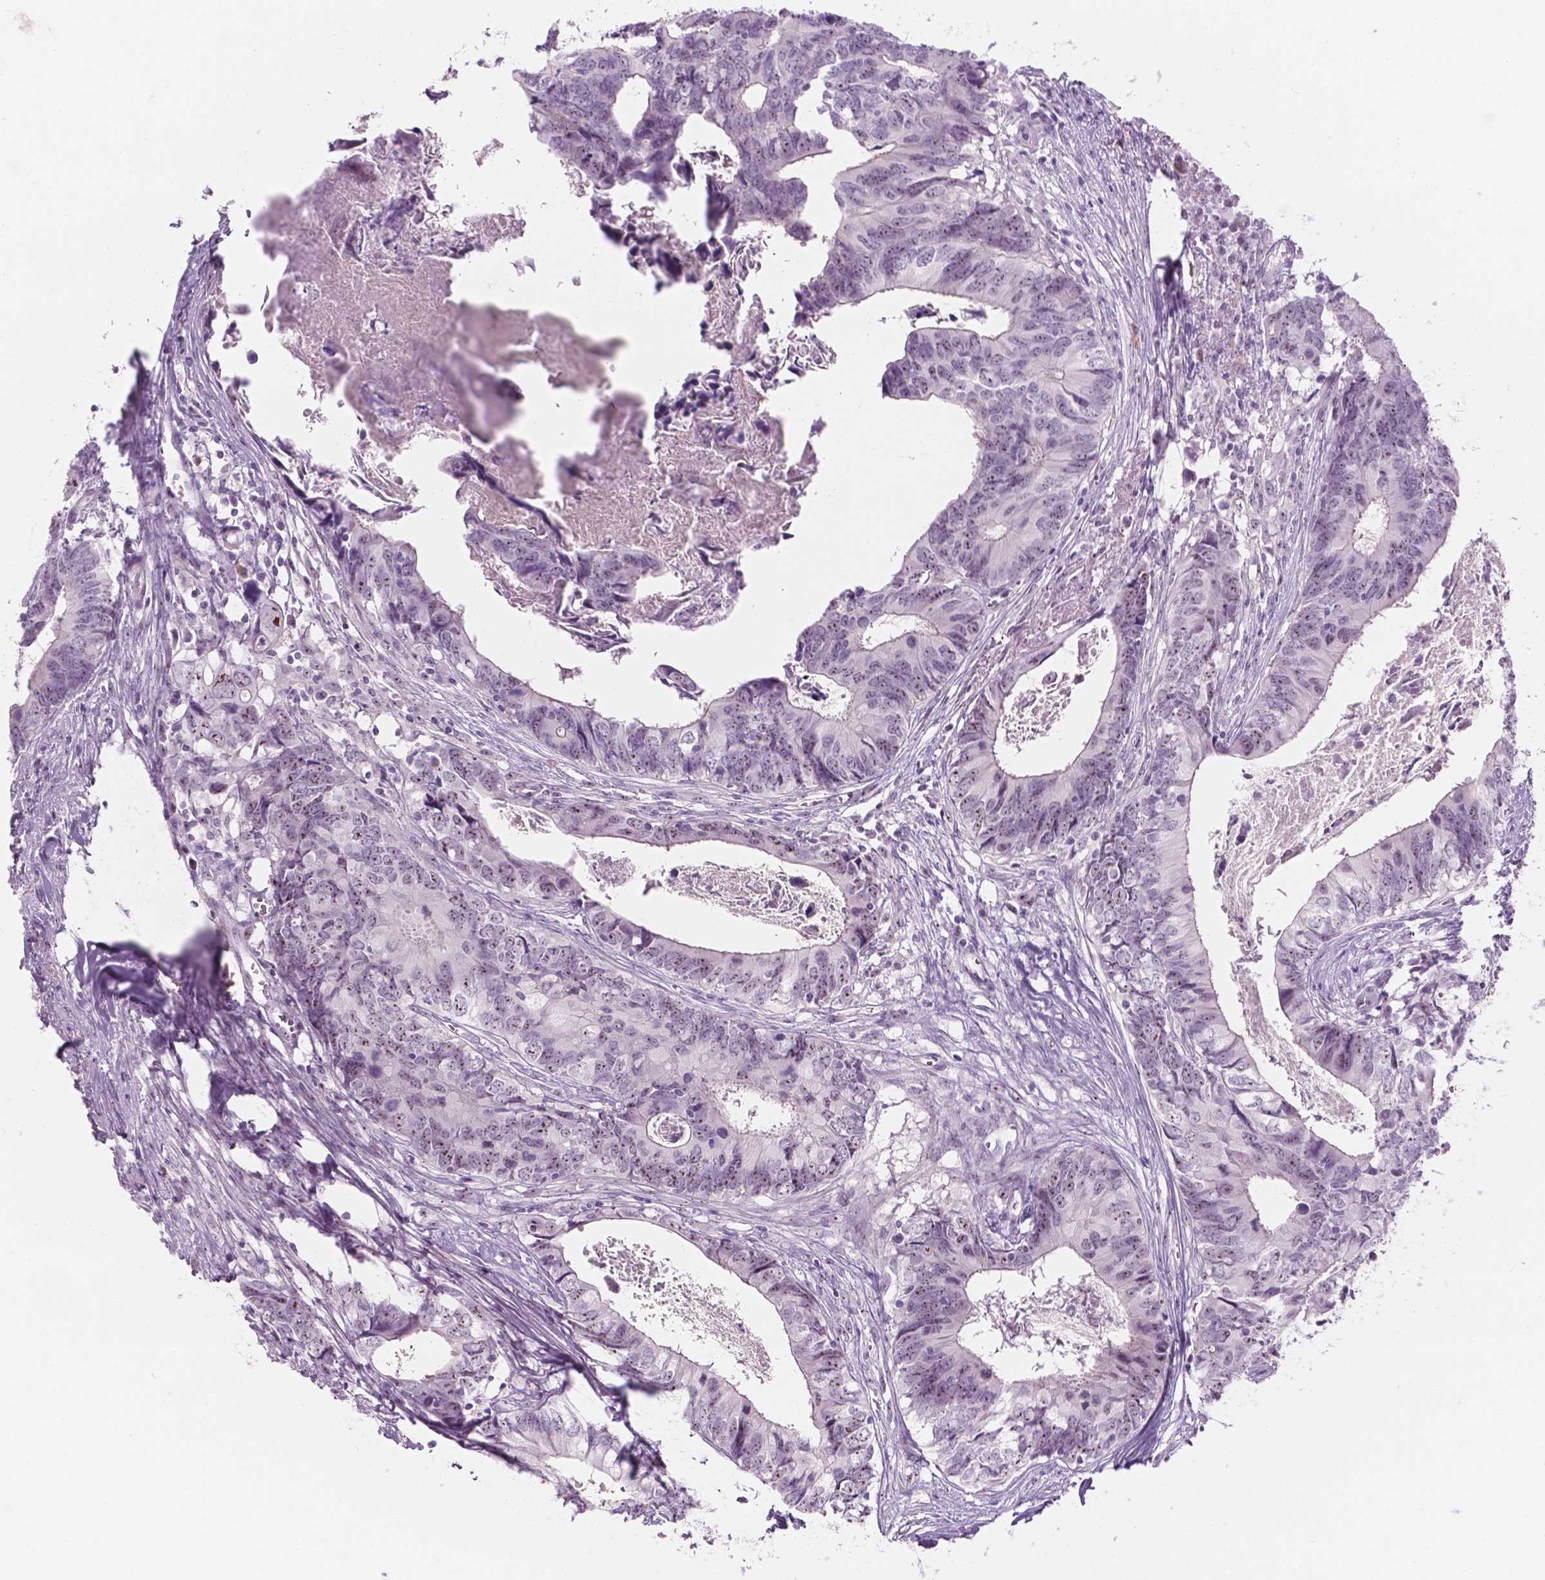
{"staining": {"intensity": "strong", "quantity": "25%-75%", "location": "nuclear"}, "tissue": "colorectal cancer", "cell_type": "Tumor cells", "image_type": "cancer", "snomed": [{"axis": "morphology", "description": "Adenocarcinoma, NOS"}, {"axis": "topography", "description": "Colon"}], "caption": "Immunohistochemistry photomicrograph of neoplastic tissue: human adenocarcinoma (colorectal) stained using immunohistochemistry shows high levels of strong protein expression localized specifically in the nuclear of tumor cells, appearing as a nuclear brown color.", "gene": "ZNF853", "patient": {"sex": "female", "age": 82}}